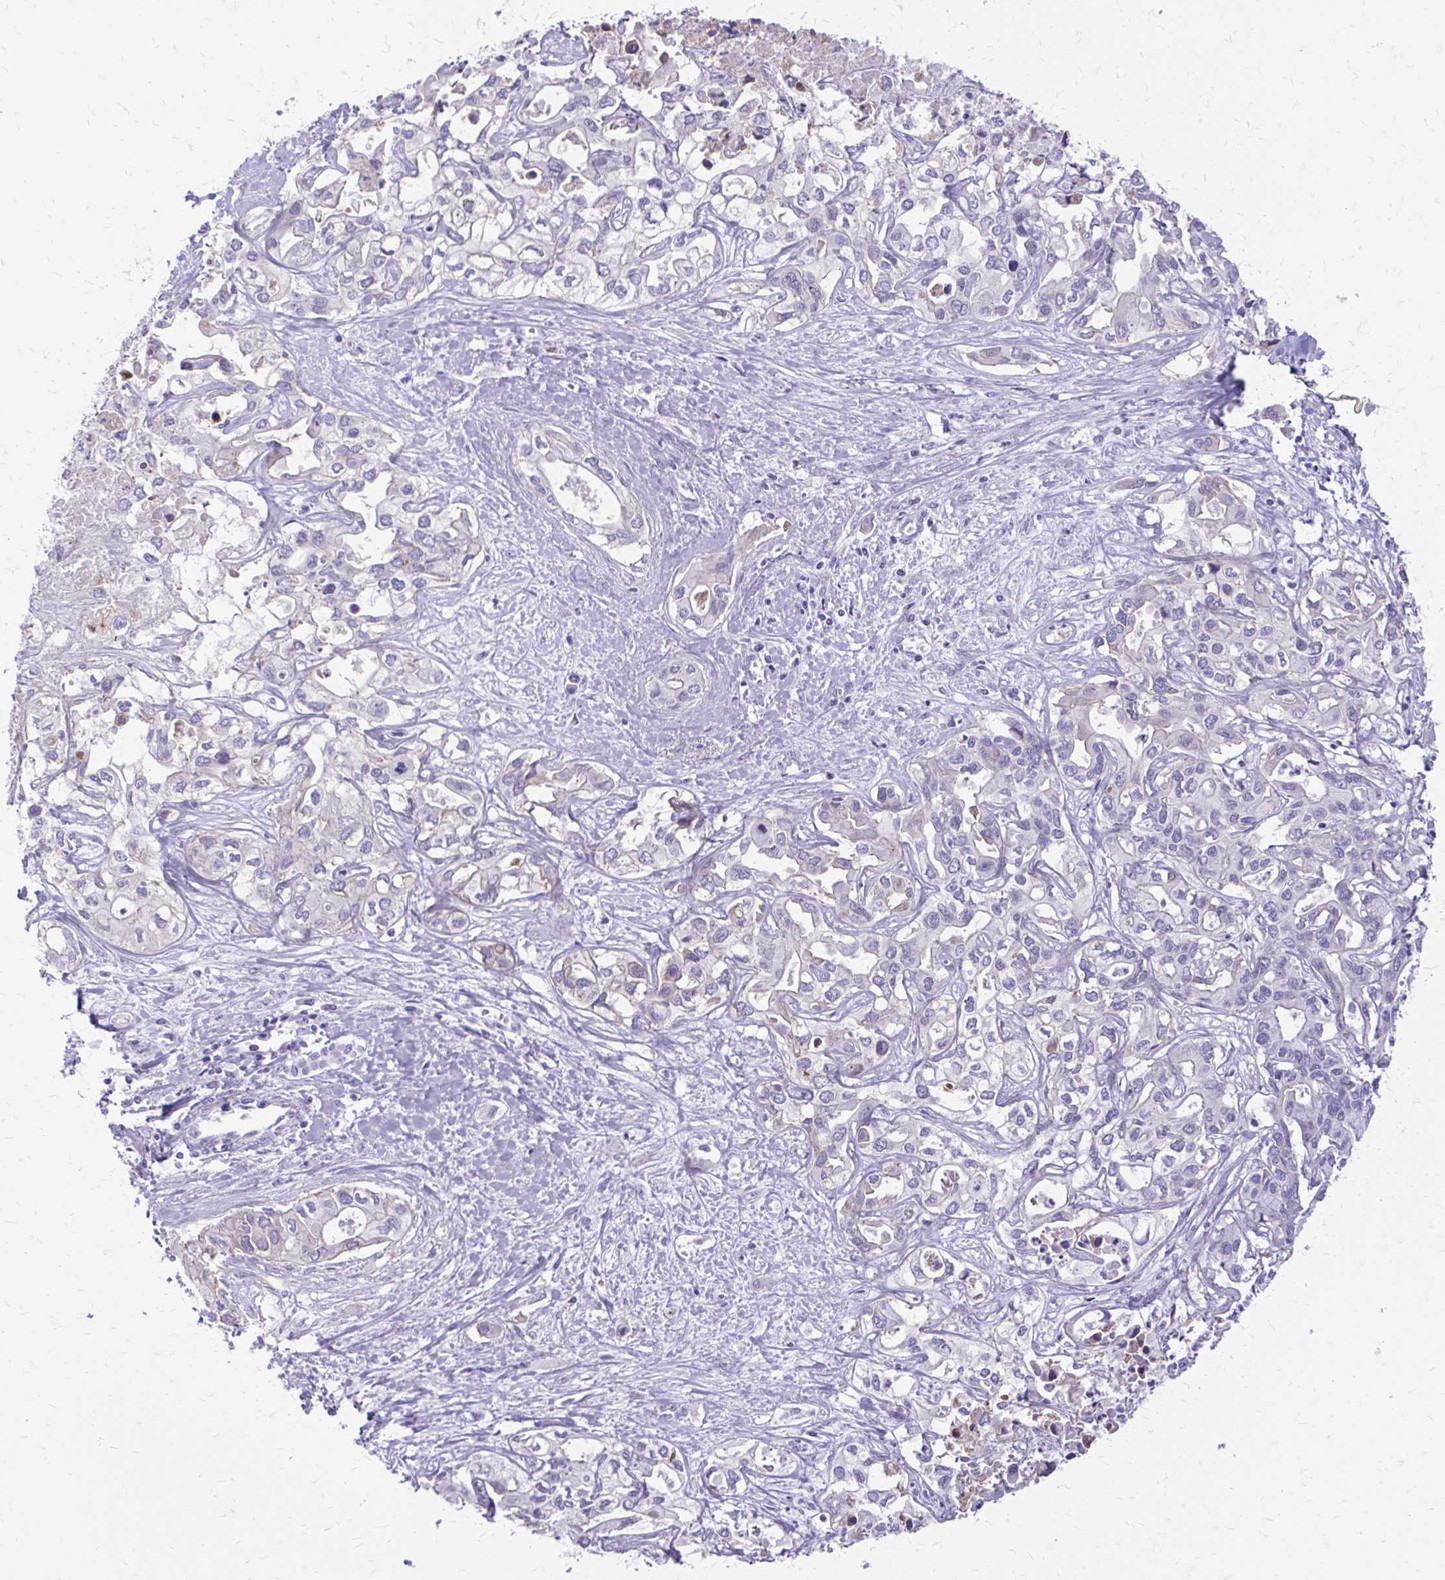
{"staining": {"intensity": "negative", "quantity": "none", "location": "none"}, "tissue": "liver cancer", "cell_type": "Tumor cells", "image_type": "cancer", "snomed": [{"axis": "morphology", "description": "Cholangiocarcinoma"}, {"axis": "topography", "description": "Liver"}], "caption": "Liver cancer (cholangiocarcinoma) was stained to show a protein in brown. There is no significant expression in tumor cells.", "gene": "SIGLEC11", "patient": {"sex": "female", "age": 64}}